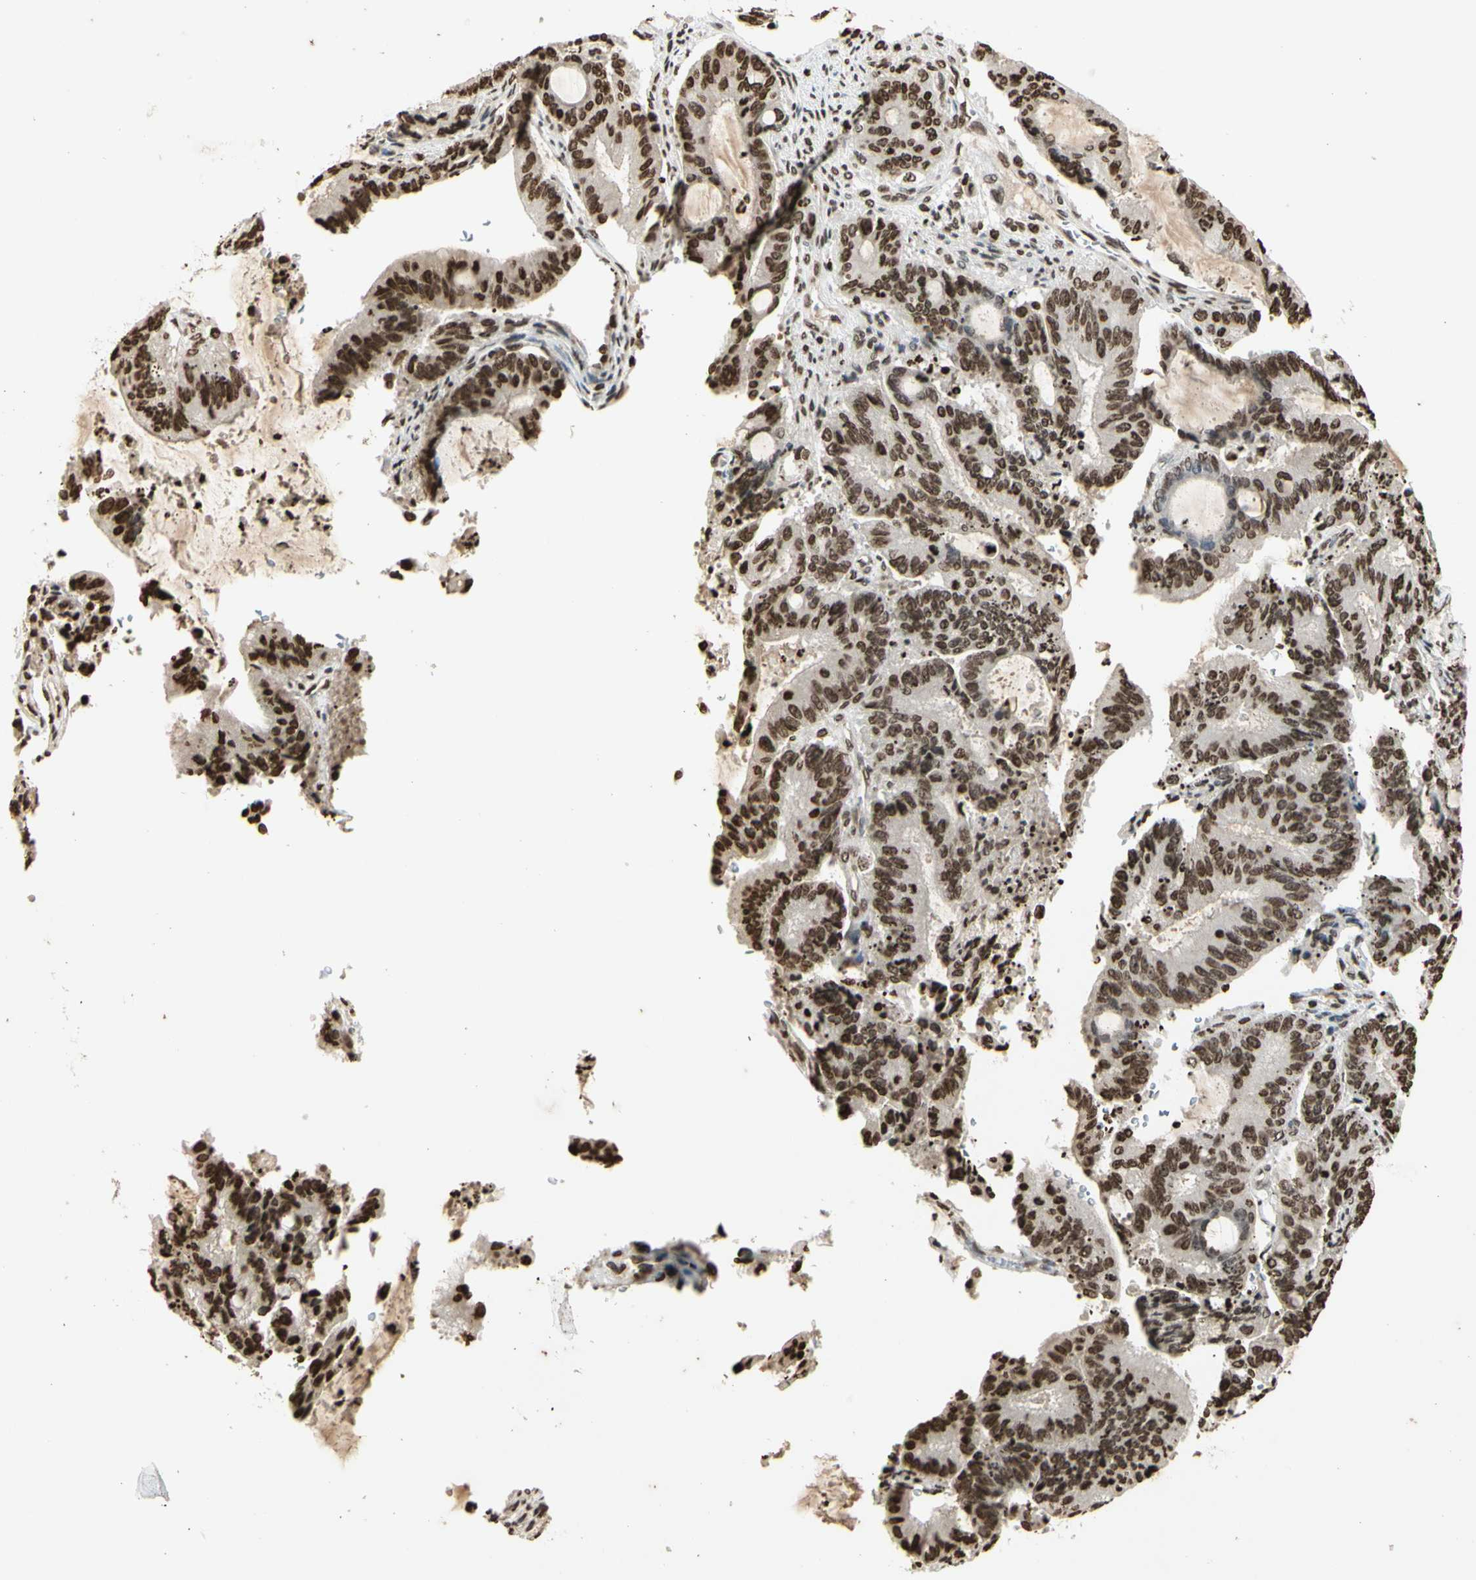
{"staining": {"intensity": "strong", "quantity": "25%-75%", "location": "nuclear"}, "tissue": "liver cancer", "cell_type": "Tumor cells", "image_type": "cancer", "snomed": [{"axis": "morphology", "description": "Cholangiocarcinoma"}, {"axis": "topography", "description": "Liver"}], "caption": "Liver cancer stained for a protein exhibits strong nuclear positivity in tumor cells.", "gene": "RORA", "patient": {"sex": "female", "age": 73}}